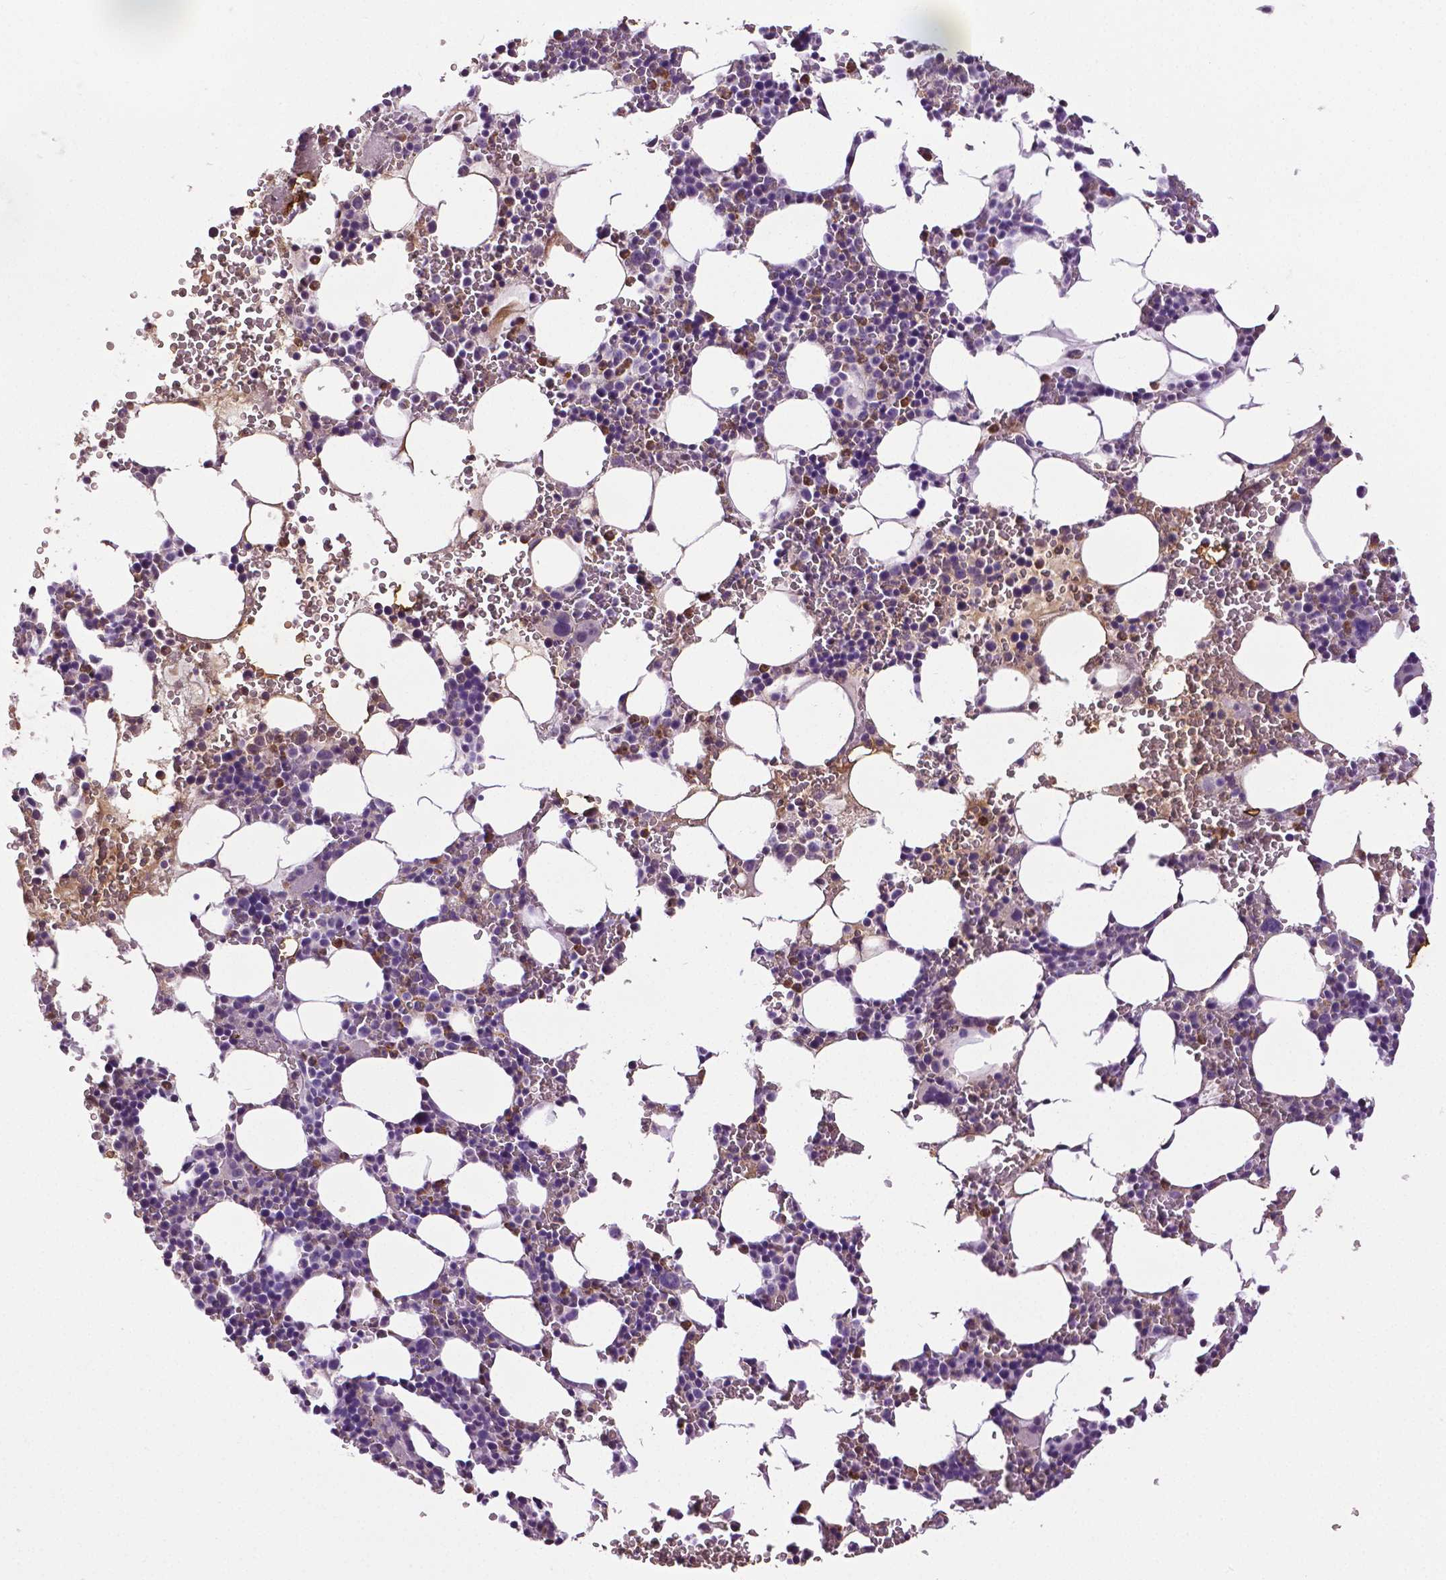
{"staining": {"intensity": "moderate", "quantity": "<25%", "location": "cytoplasmic/membranous,nuclear"}, "tissue": "bone marrow", "cell_type": "Hematopoietic cells", "image_type": "normal", "snomed": [{"axis": "morphology", "description": "Normal tissue, NOS"}, {"axis": "topography", "description": "Bone marrow"}], "caption": "The photomicrograph shows a brown stain indicating the presence of a protein in the cytoplasmic/membranous,nuclear of hematopoietic cells in bone marrow. The protein of interest is shown in brown color, while the nuclei are stained blue.", "gene": "PTPN5", "patient": {"sex": "male", "age": 82}}